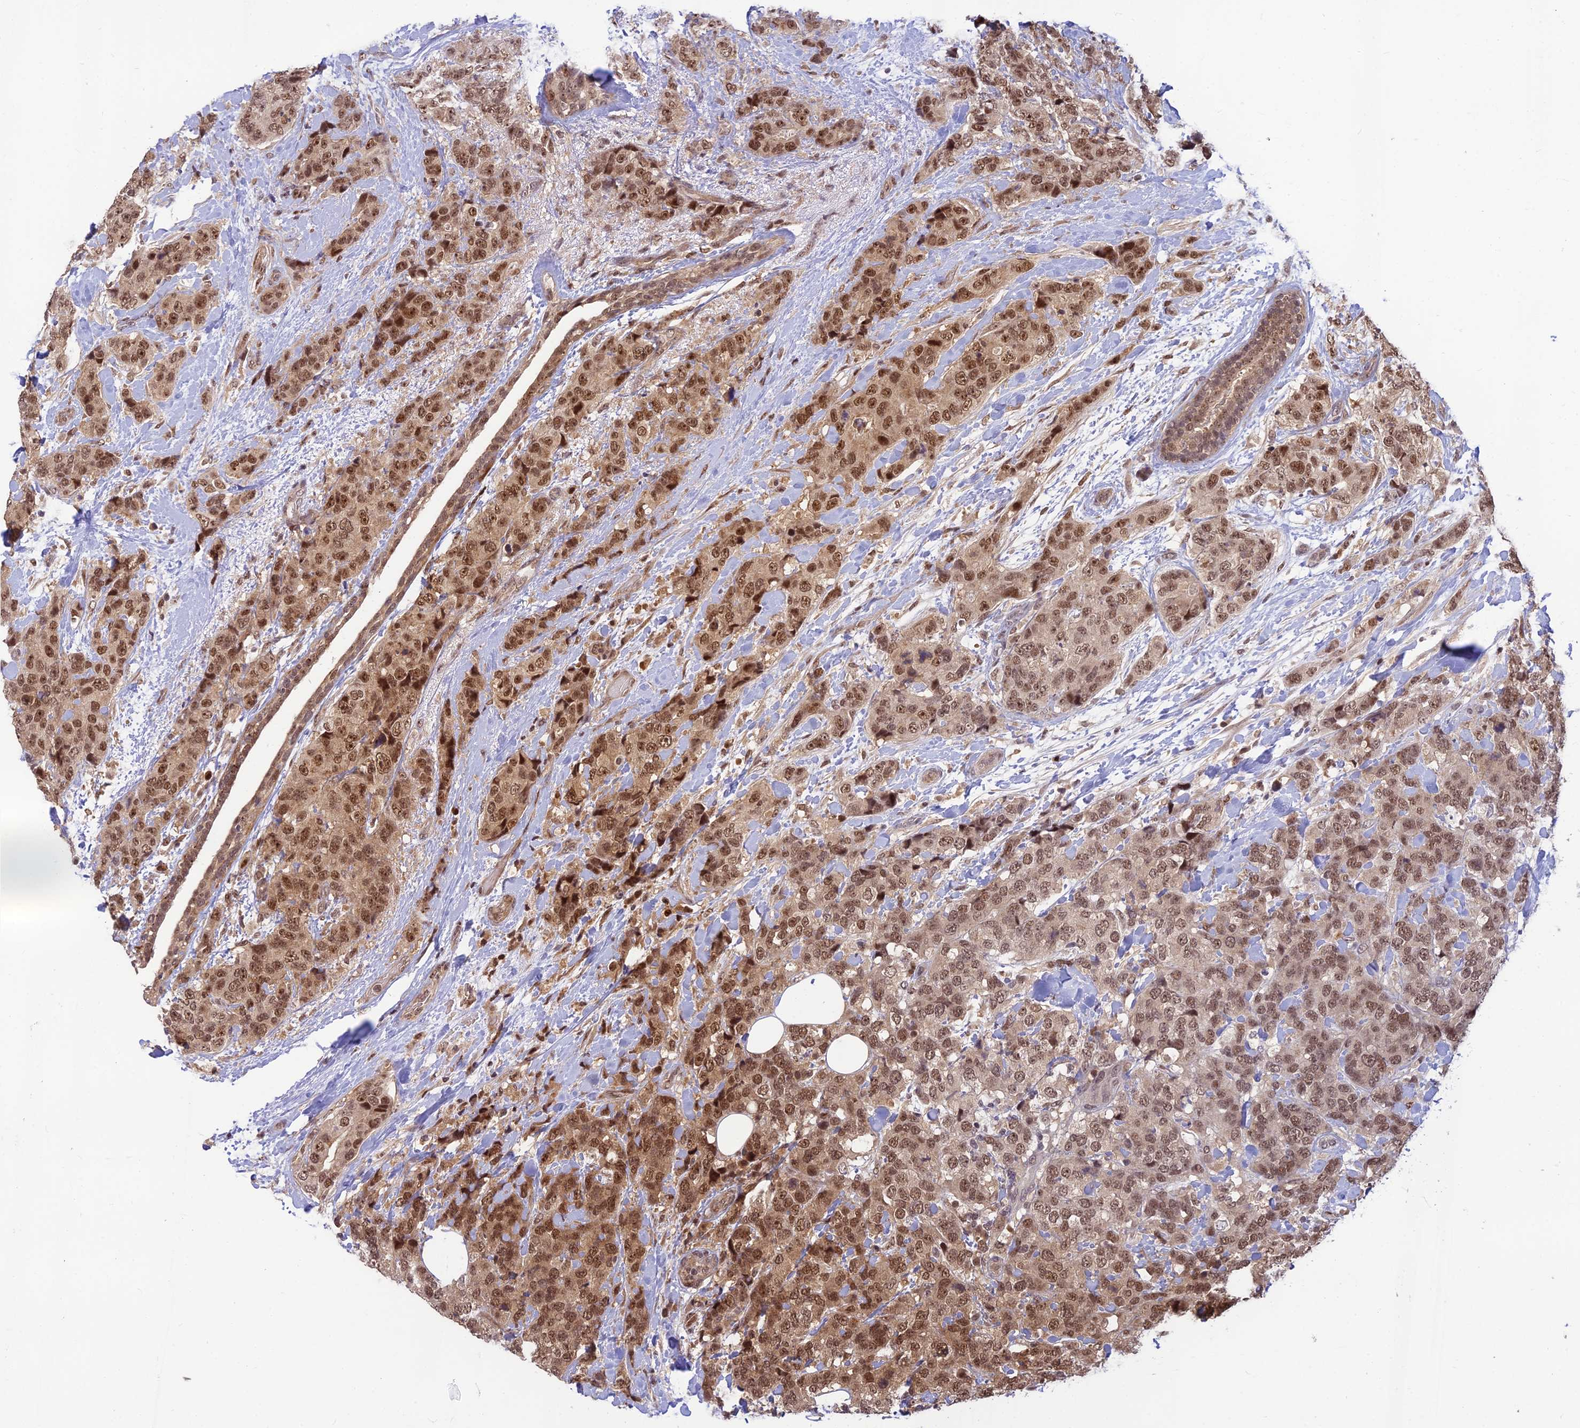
{"staining": {"intensity": "moderate", "quantity": ">75%", "location": "nuclear"}, "tissue": "breast cancer", "cell_type": "Tumor cells", "image_type": "cancer", "snomed": [{"axis": "morphology", "description": "Lobular carcinoma"}, {"axis": "topography", "description": "Breast"}], "caption": "A brown stain shows moderate nuclear positivity of a protein in human lobular carcinoma (breast) tumor cells.", "gene": "ASPDH", "patient": {"sex": "female", "age": 59}}